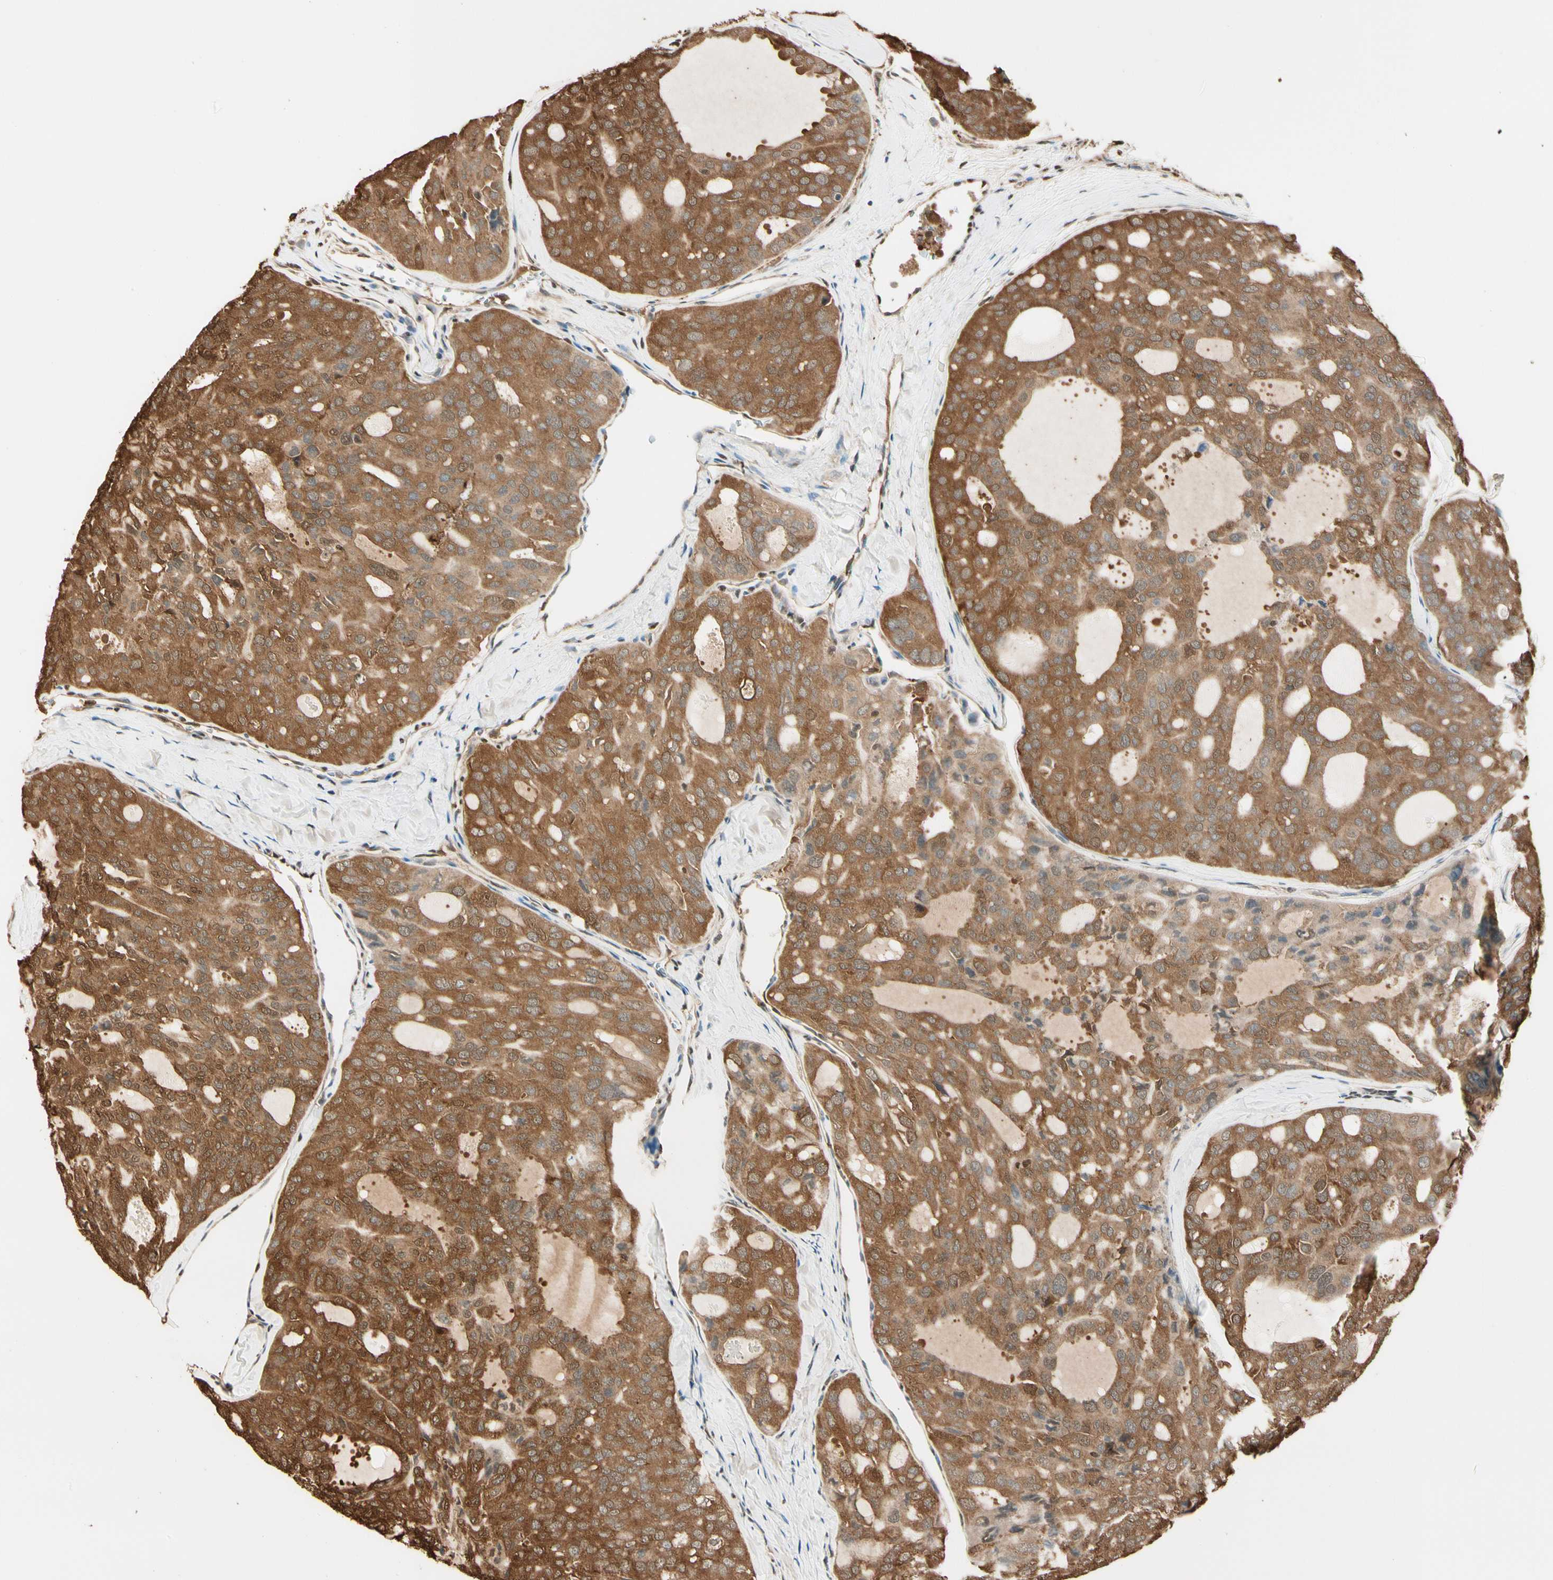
{"staining": {"intensity": "moderate", "quantity": ">75%", "location": "cytoplasmic/membranous"}, "tissue": "thyroid cancer", "cell_type": "Tumor cells", "image_type": "cancer", "snomed": [{"axis": "morphology", "description": "Follicular adenoma carcinoma, NOS"}, {"axis": "topography", "description": "Thyroid gland"}], "caption": "Immunohistochemistry staining of follicular adenoma carcinoma (thyroid), which demonstrates medium levels of moderate cytoplasmic/membranous staining in about >75% of tumor cells indicating moderate cytoplasmic/membranous protein staining. The staining was performed using DAB (3,3'-diaminobenzidine) (brown) for protein detection and nuclei were counterstained in hematoxylin (blue).", "gene": "PNCK", "patient": {"sex": "male", "age": 75}}